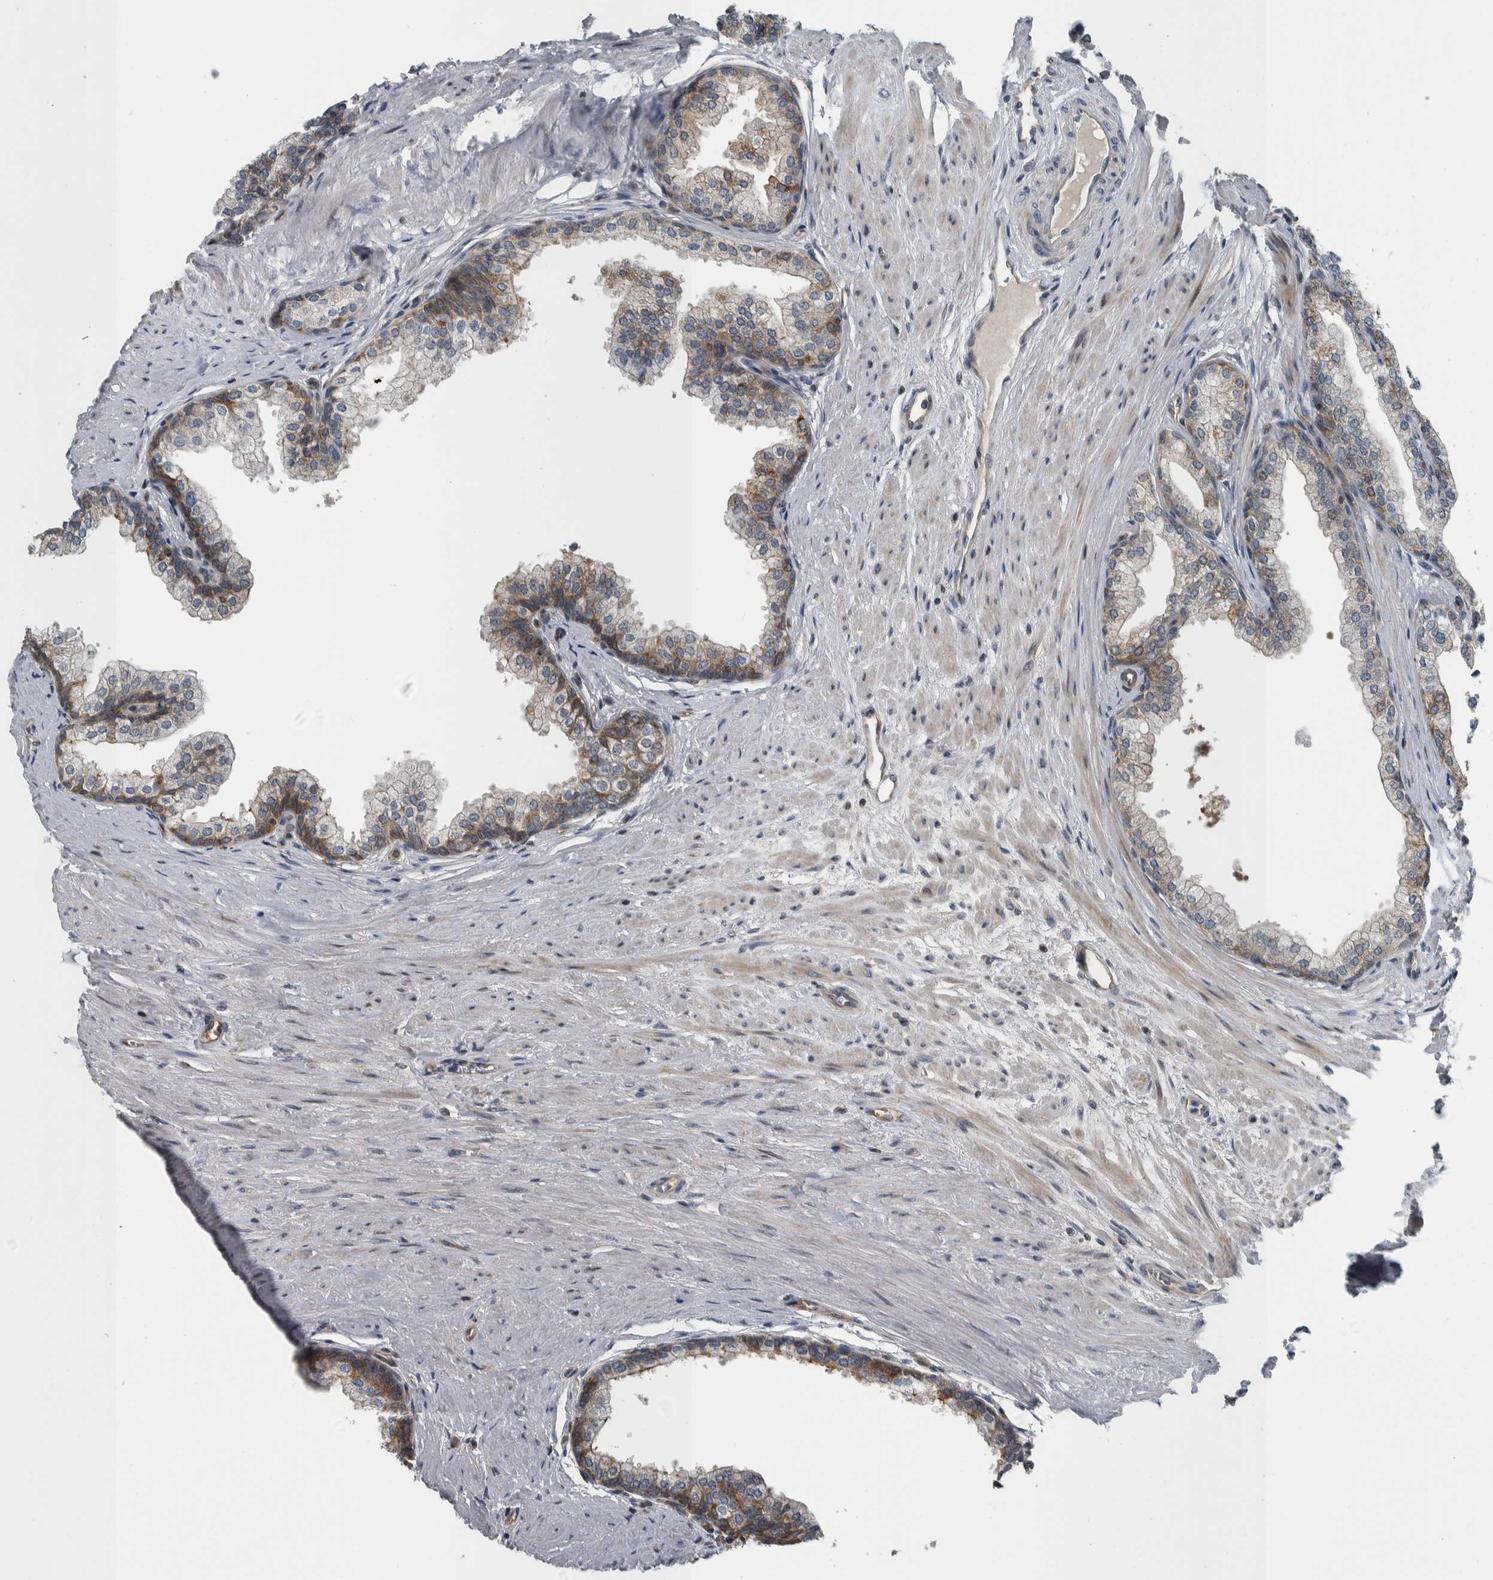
{"staining": {"intensity": "strong", "quantity": ">75%", "location": "cytoplasmic/membranous"}, "tissue": "prostate", "cell_type": "Glandular cells", "image_type": "normal", "snomed": [{"axis": "morphology", "description": "Normal tissue, NOS"}, {"axis": "morphology", "description": "Urothelial carcinoma, Low grade"}, {"axis": "topography", "description": "Urinary bladder"}, {"axis": "topography", "description": "Prostate"}], "caption": "Normal prostate was stained to show a protein in brown. There is high levels of strong cytoplasmic/membranous positivity in approximately >75% of glandular cells. (DAB = brown stain, brightfield microscopy at high magnification).", "gene": "BAIAP2L1", "patient": {"sex": "male", "age": 60}}